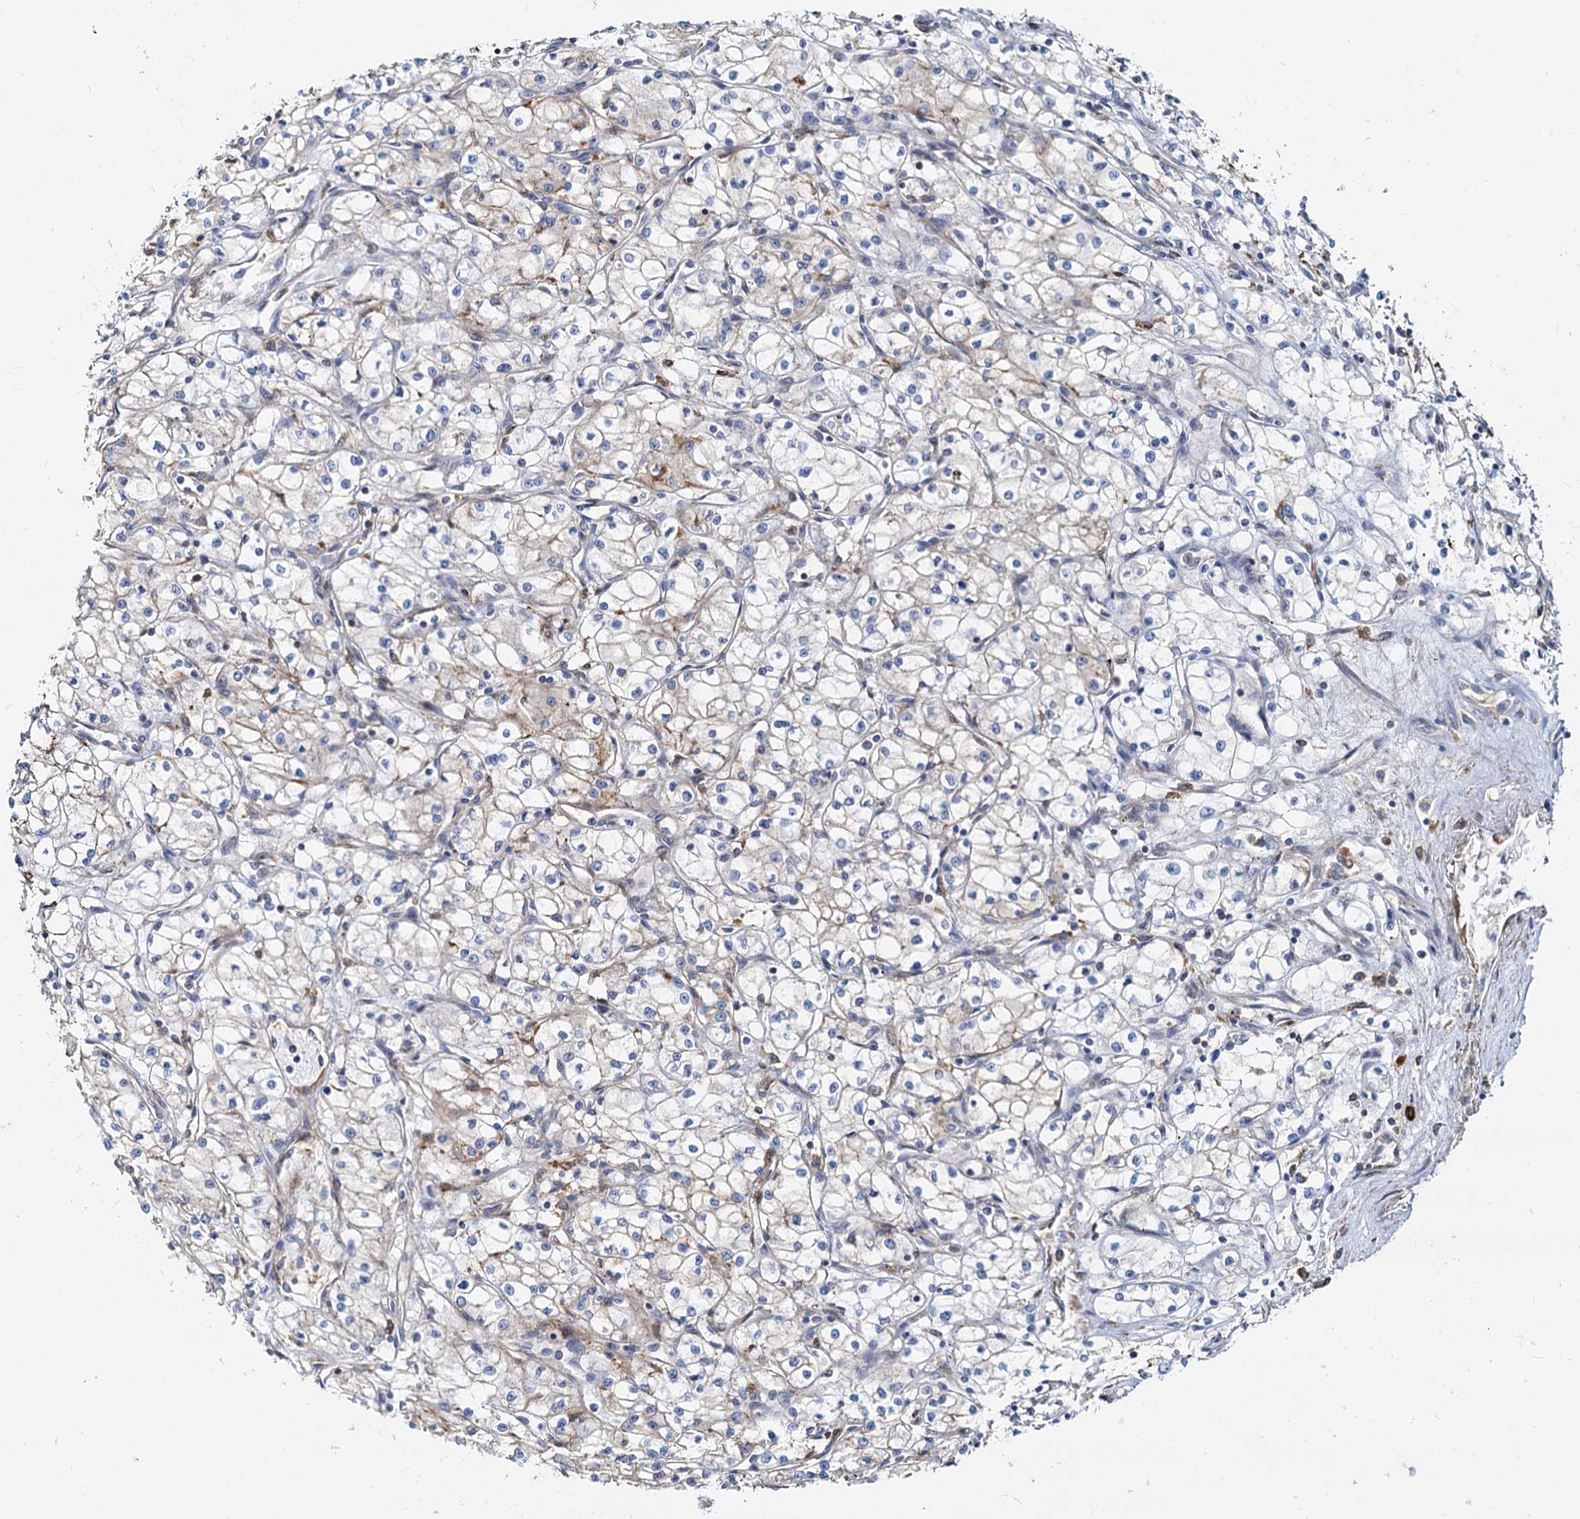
{"staining": {"intensity": "negative", "quantity": "none", "location": "none"}, "tissue": "renal cancer", "cell_type": "Tumor cells", "image_type": "cancer", "snomed": [{"axis": "morphology", "description": "Adenocarcinoma, NOS"}, {"axis": "topography", "description": "Kidney"}], "caption": "Immunohistochemistry histopathology image of human renal cancer stained for a protein (brown), which exhibits no staining in tumor cells.", "gene": "LNX2", "patient": {"sex": "male", "age": 59}}